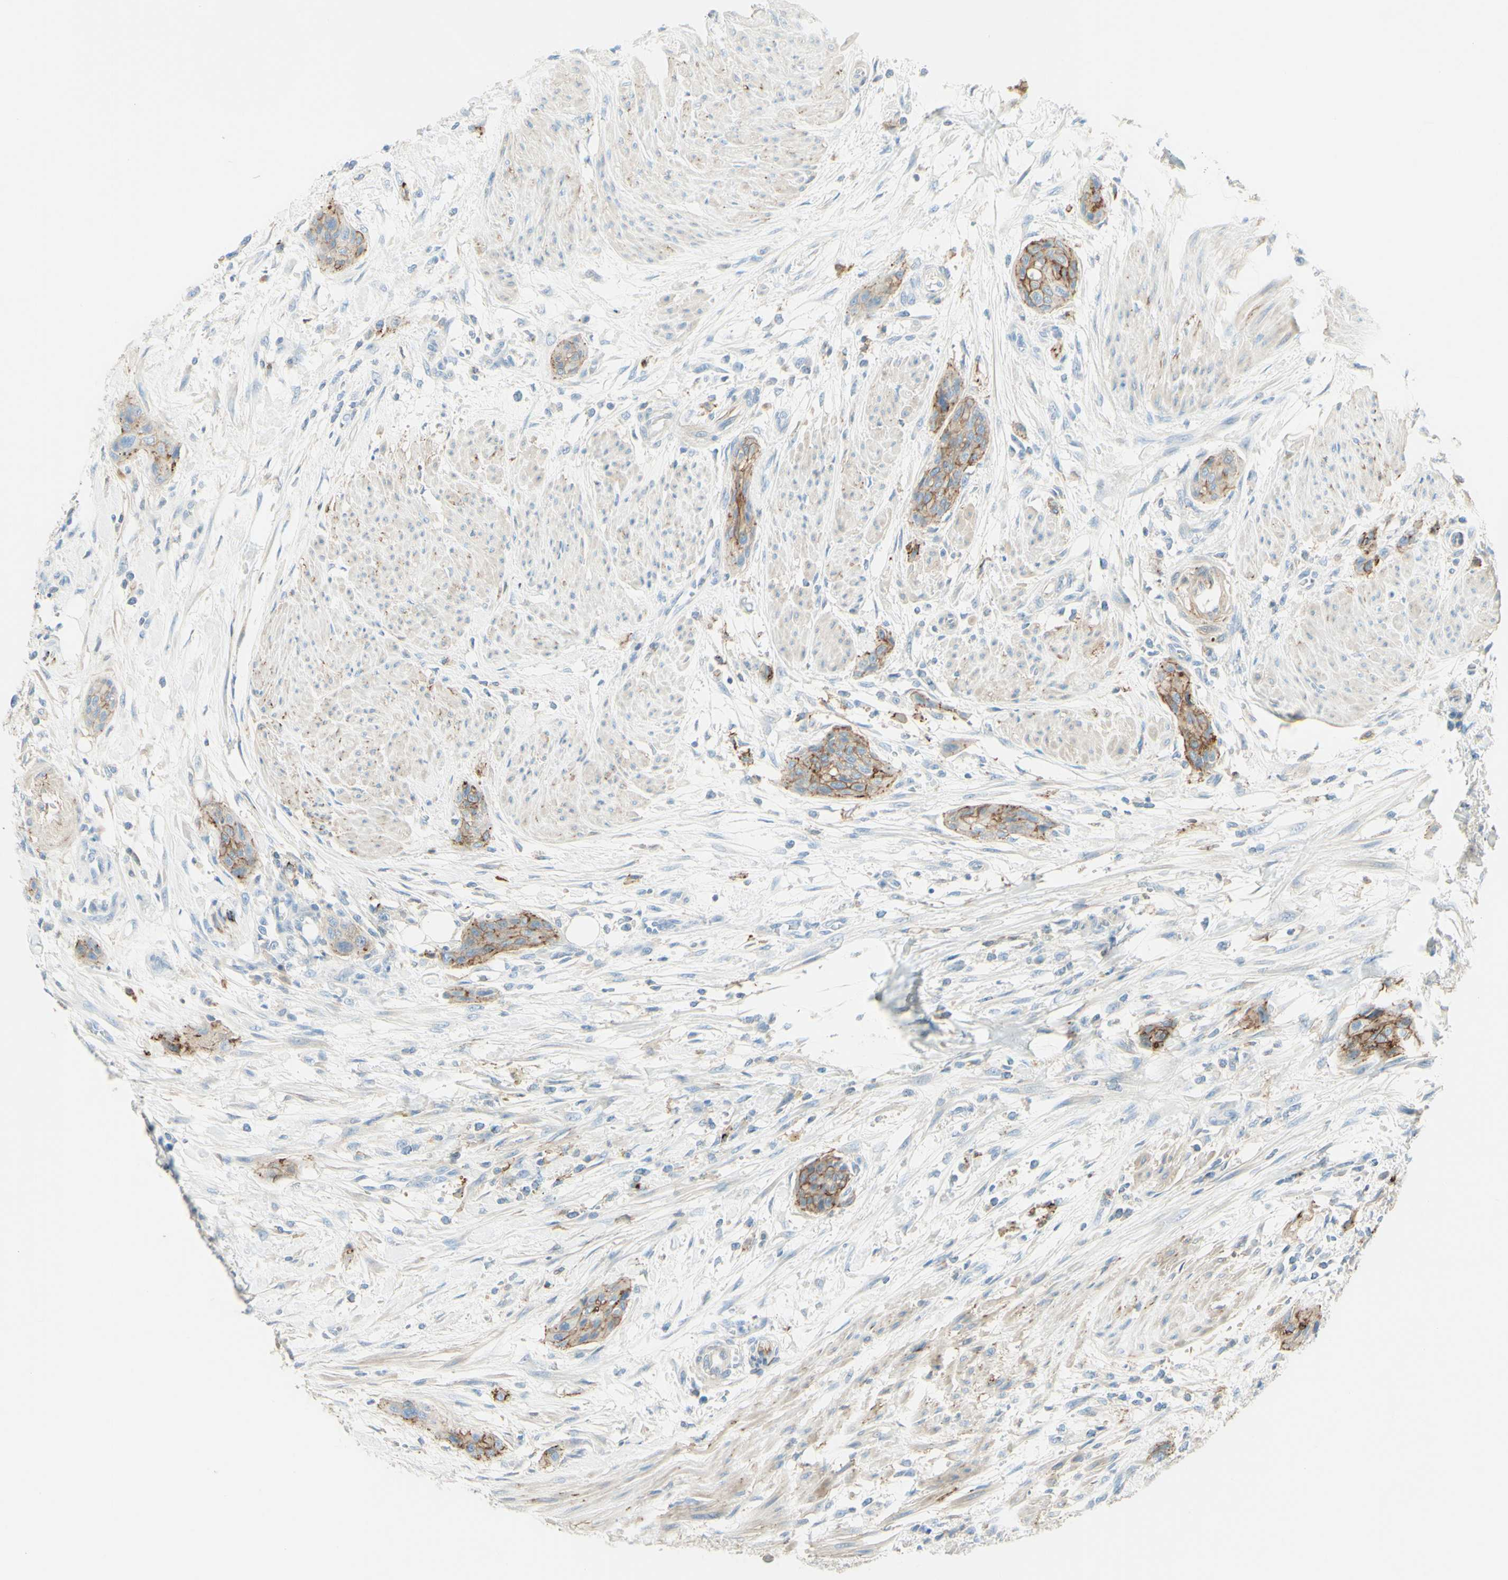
{"staining": {"intensity": "moderate", "quantity": ">75%", "location": "cytoplasmic/membranous"}, "tissue": "urothelial cancer", "cell_type": "Tumor cells", "image_type": "cancer", "snomed": [{"axis": "morphology", "description": "Urothelial carcinoma, High grade"}, {"axis": "topography", "description": "Urinary bladder"}], "caption": "Protein staining of urothelial cancer tissue displays moderate cytoplasmic/membranous staining in approximately >75% of tumor cells. (DAB (3,3'-diaminobenzidine) = brown stain, brightfield microscopy at high magnification).", "gene": "ALCAM", "patient": {"sex": "male", "age": 35}}